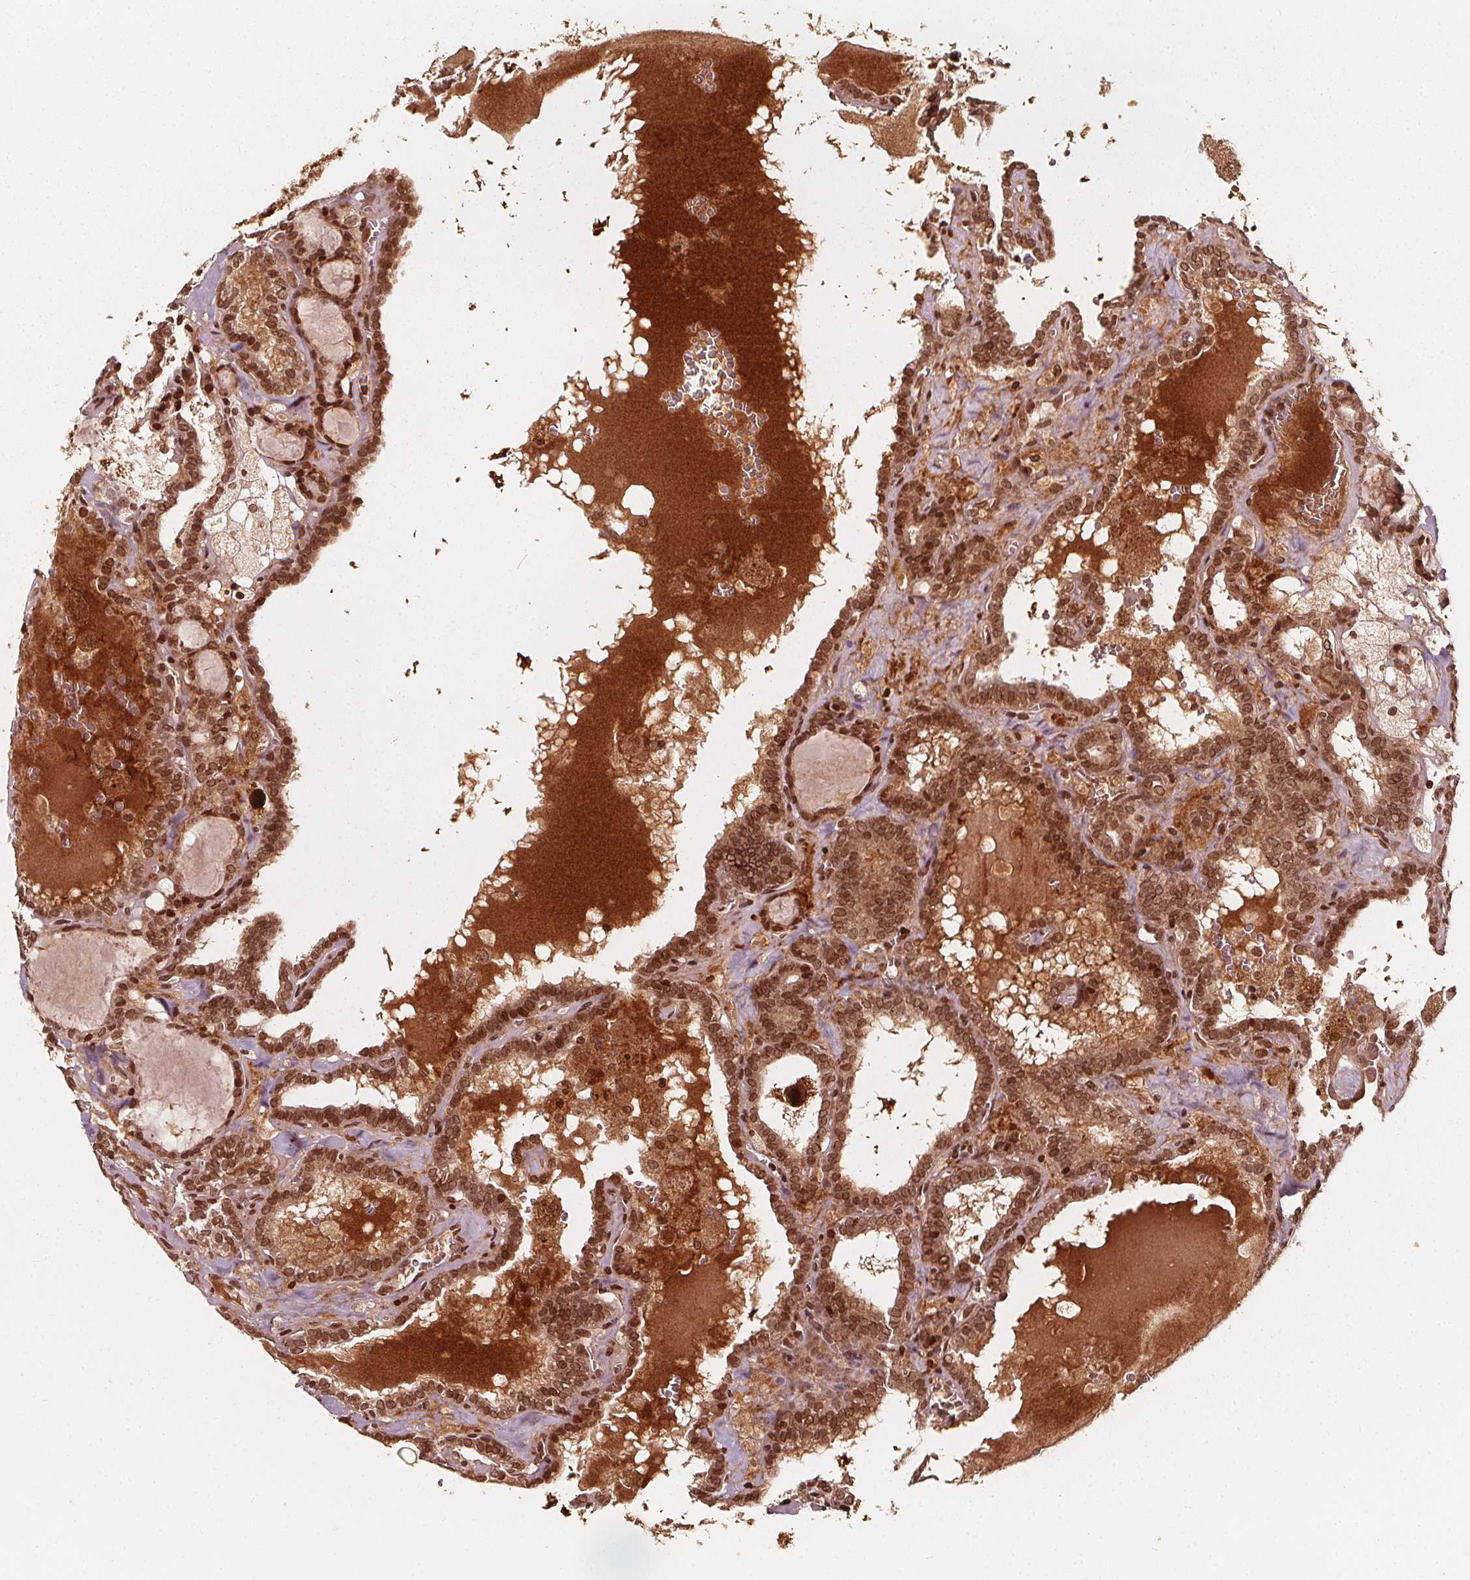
{"staining": {"intensity": "moderate", "quantity": ">75%", "location": "nuclear"}, "tissue": "thyroid cancer", "cell_type": "Tumor cells", "image_type": "cancer", "snomed": [{"axis": "morphology", "description": "Papillary adenocarcinoma, NOS"}, {"axis": "topography", "description": "Thyroid gland"}], "caption": "Immunohistochemistry (IHC) image of human thyroid cancer (papillary adenocarcinoma) stained for a protein (brown), which shows medium levels of moderate nuclear positivity in approximately >75% of tumor cells.", "gene": "H3C14", "patient": {"sex": "female", "age": 39}}